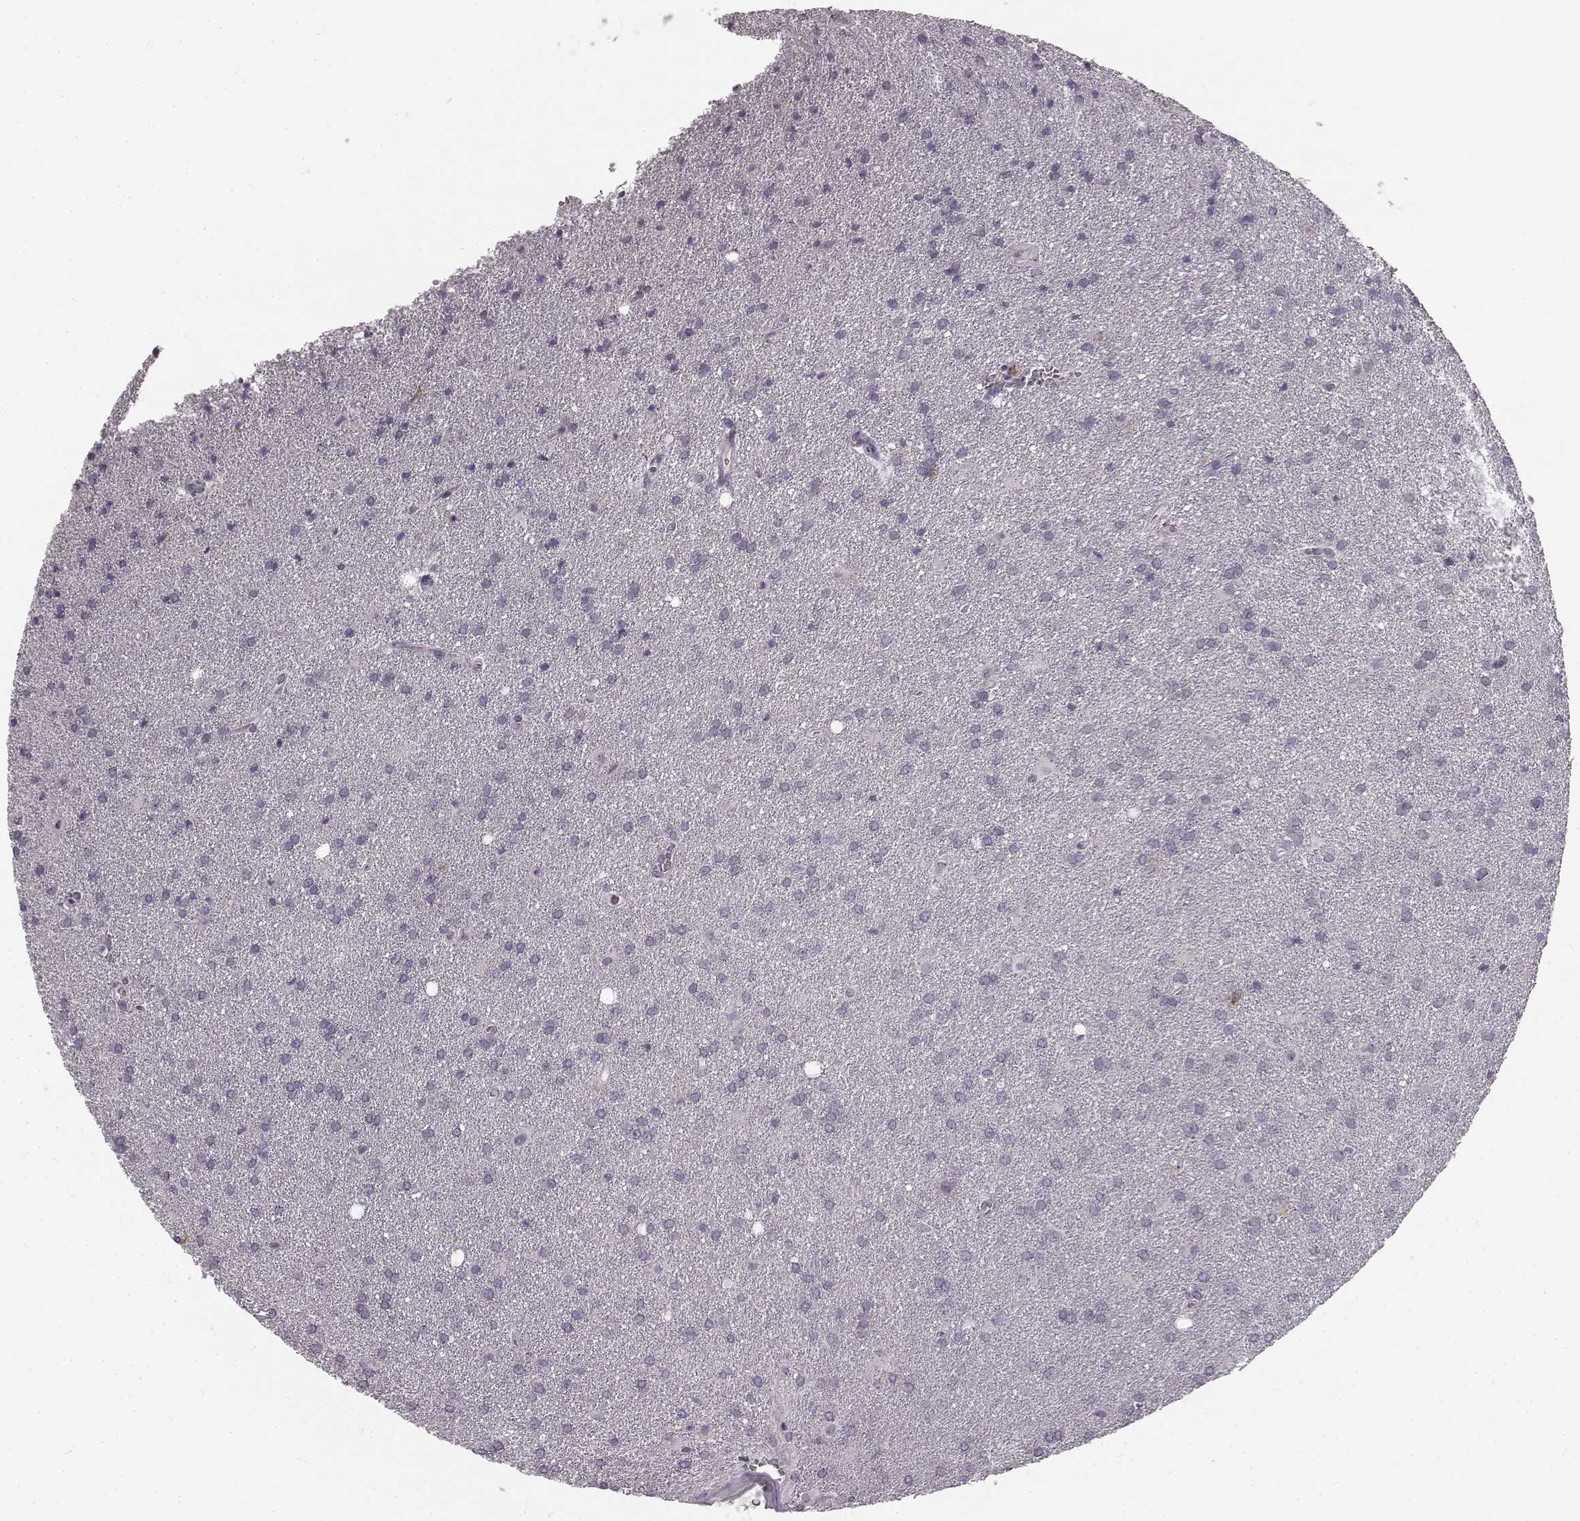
{"staining": {"intensity": "negative", "quantity": "none", "location": "none"}, "tissue": "glioma", "cell_type": "Tumor cells", "image_type": "cancer", "snomed": [{"axis": "morphology", "description": "Glioma, malignant, Low grade"}, {"axis": "topography", "description": "Brain"}], "caption": "This is a micrograph of immunohistochemistry (IHC) staining of malignant low-grade glioma, which shows no staining in tumor cells.", "gene": "FAM234B", "patient": {"sex": "male", "age": 58}}